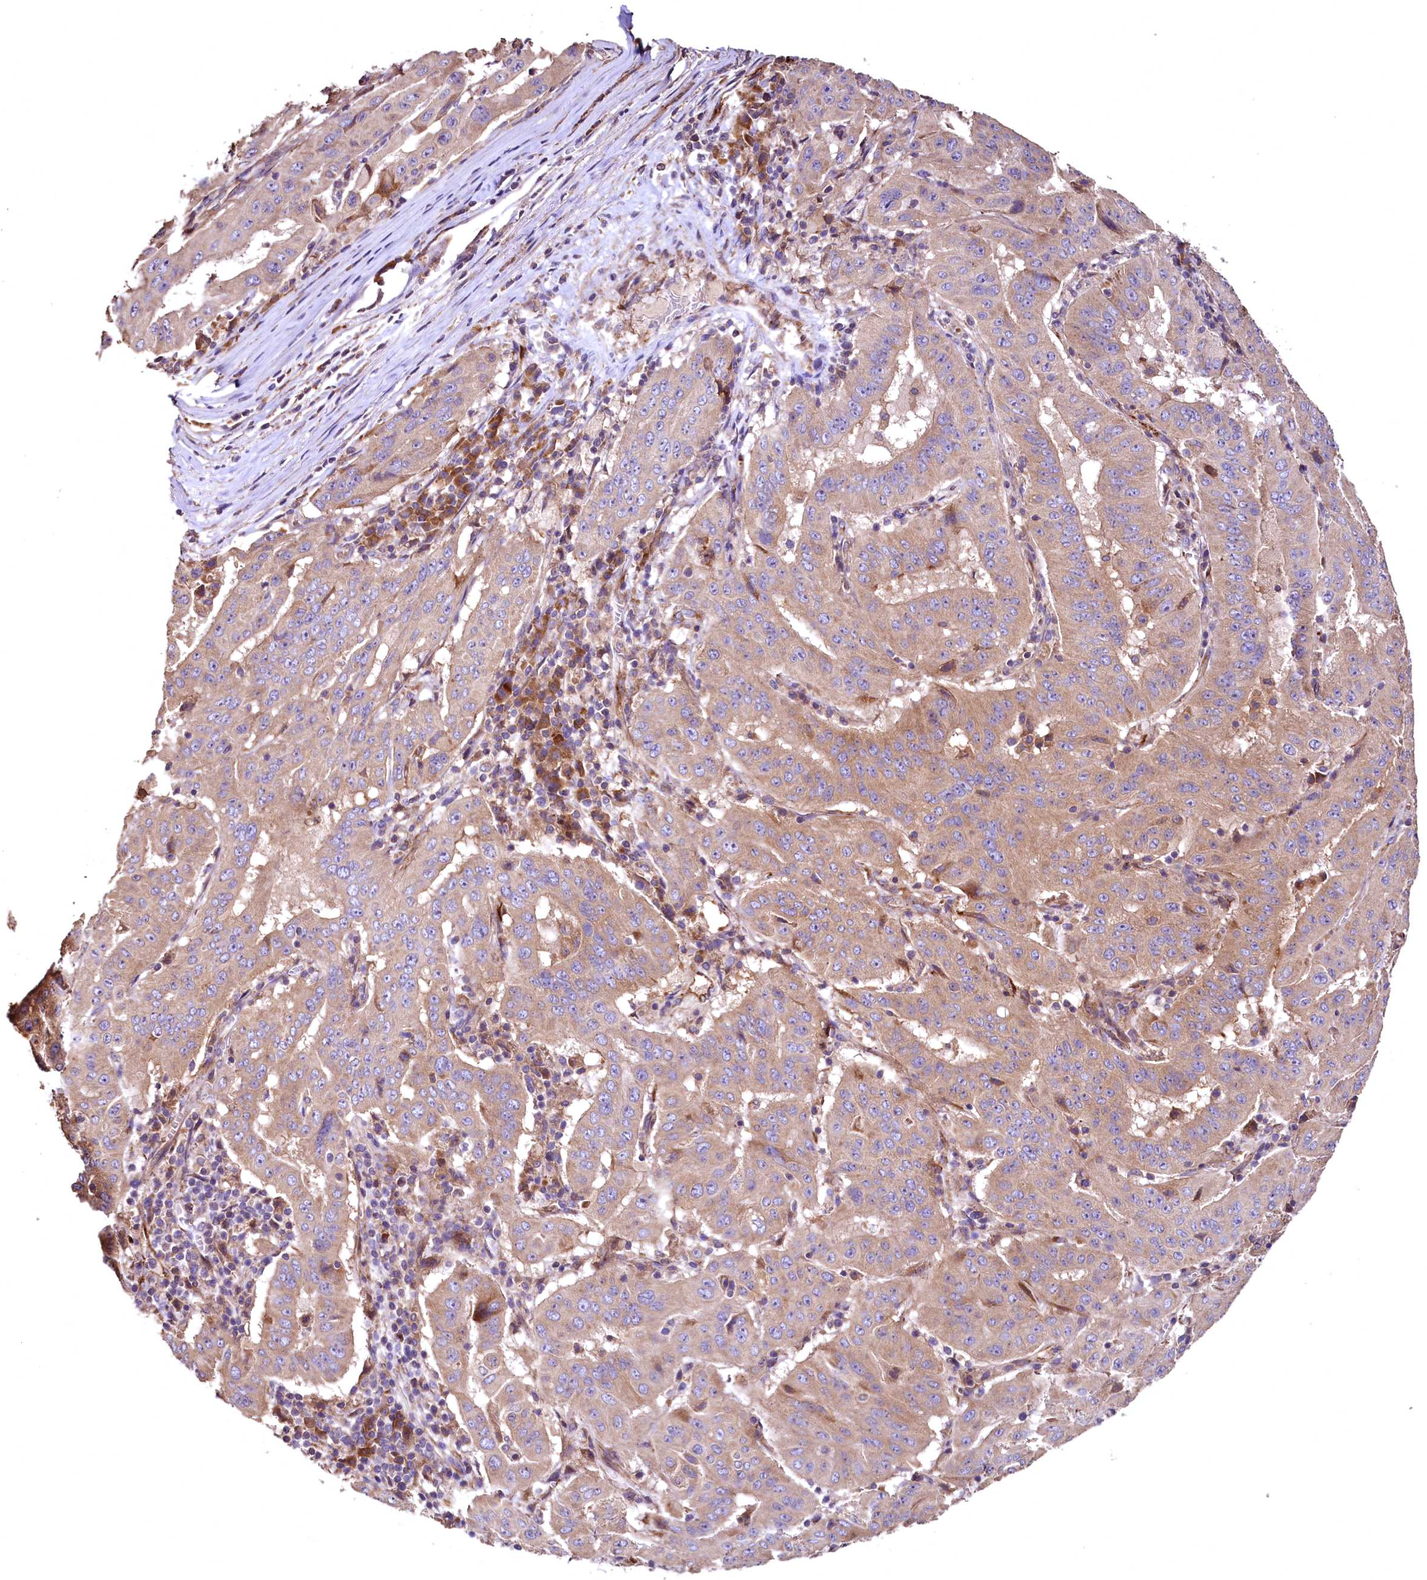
{"staining": {"intensity": "moderate", "quantity": ">75%", "location": "cytoplasmic/membranous"}, "tissue": "pancreatic cancer", "cell_type": "Tumor cells", "image_type": "cancer", "snomed": [{"axis": "morphology", "description": "Adenocarcinoma, NOS"}, {"axis": "topography", "description": "Pancreas"}], "caption": "The immunohistochemical stain shows moderate cytoplasmic/membranous expression in tumor cells of pancreatic cancer (adenocarcinoma) tissue.", "gene": "RASSF1", "patient": {"sex": "male", "age": 63}}